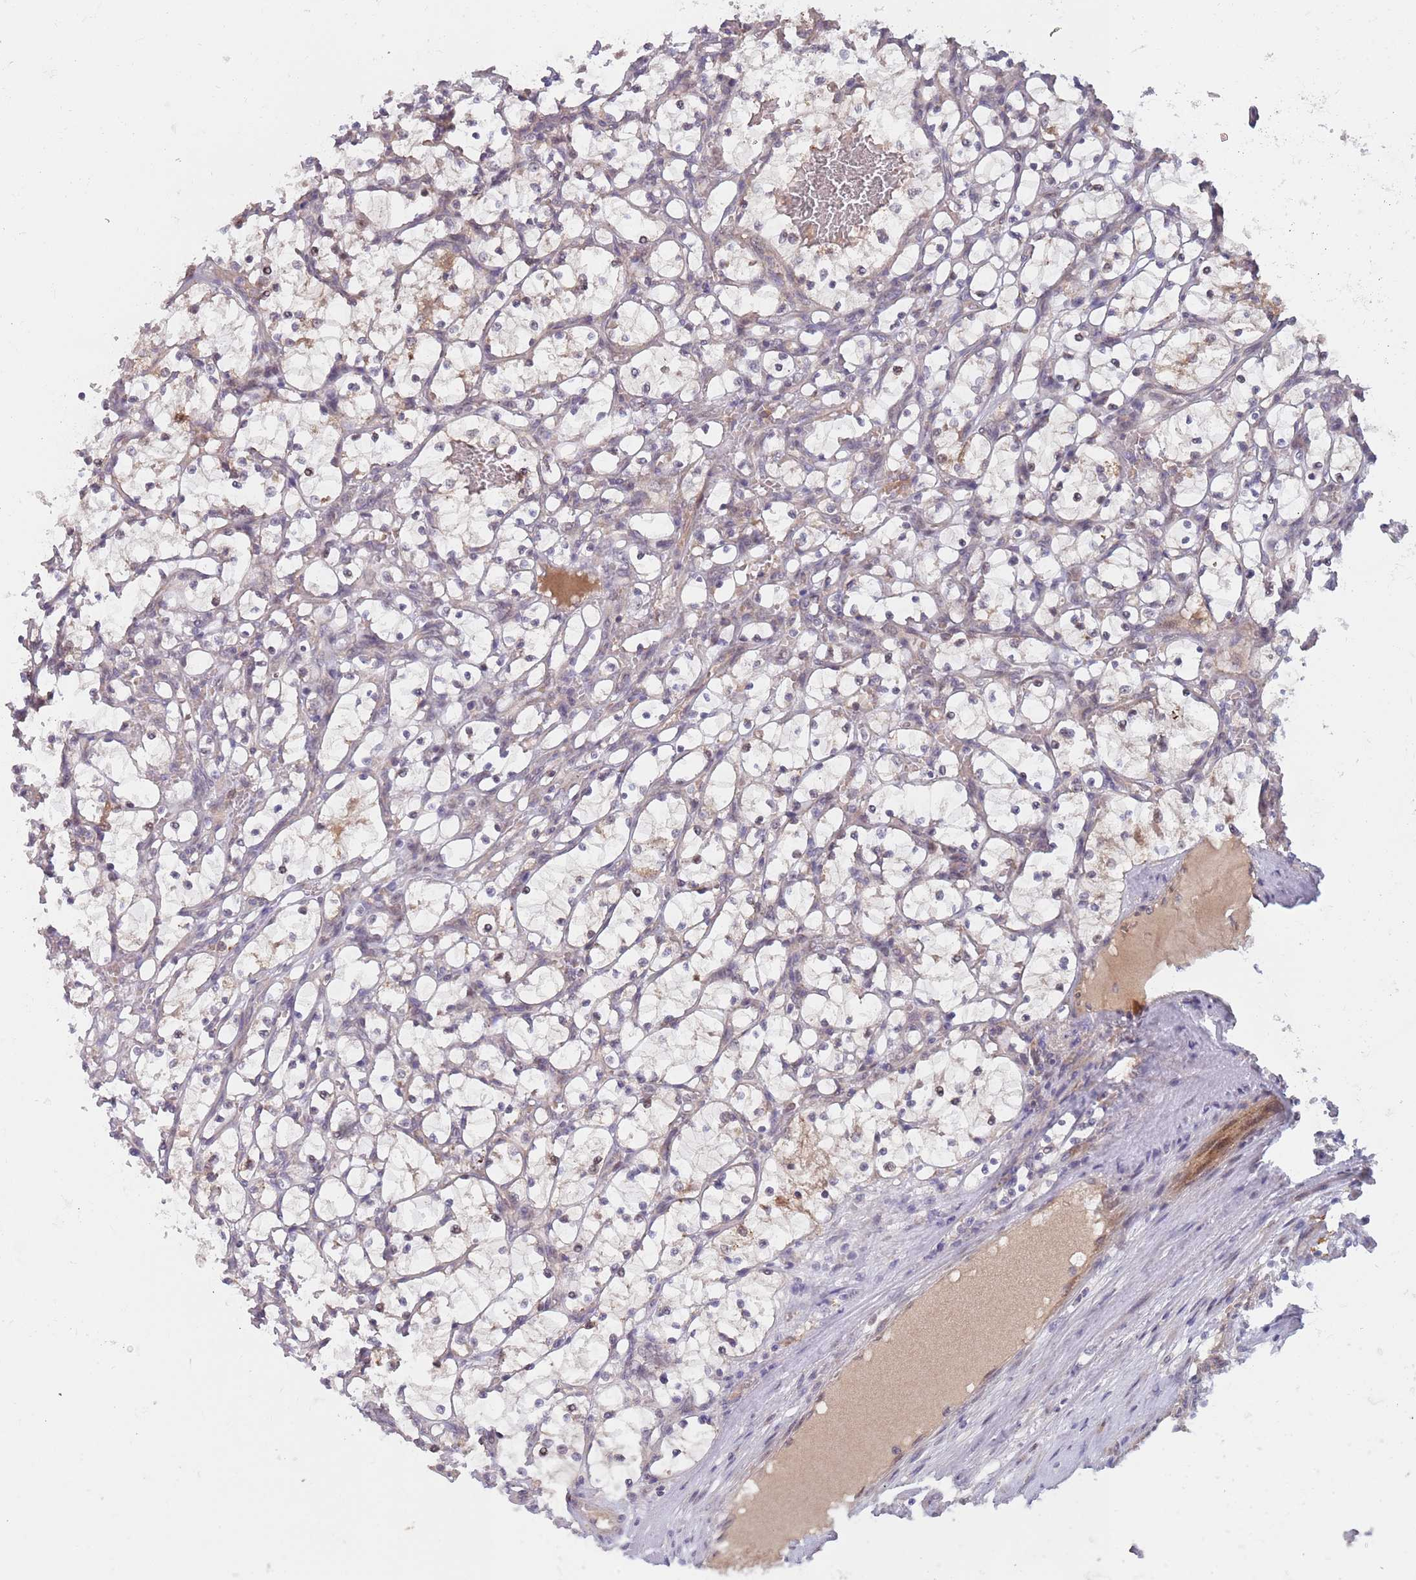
{"staining": {"intensity": "negative", "quantity": "none", "location": "none"}, "tissue": "renal cancer", "cell_type": "Tumor cells", "image_type": "cancer", "snomed": [{"axis": "morphology", "description": "Adenocarcinoma, NOS"}, {"axis": "topography", "description": "Kidney"}], "caption": "DAB (3,3'-diaminobenzidine) immunohistochemical staining of renal adenocarcinoma shows no significant positivity in tumor cells. The staining is performed using DAB (3,3'-diaminobenzidine) brown chromogen with nuclei counter-stained in using hematoxylin.", "gene": "ZNF140", "patient": {"sex": "female", "age": 69}}